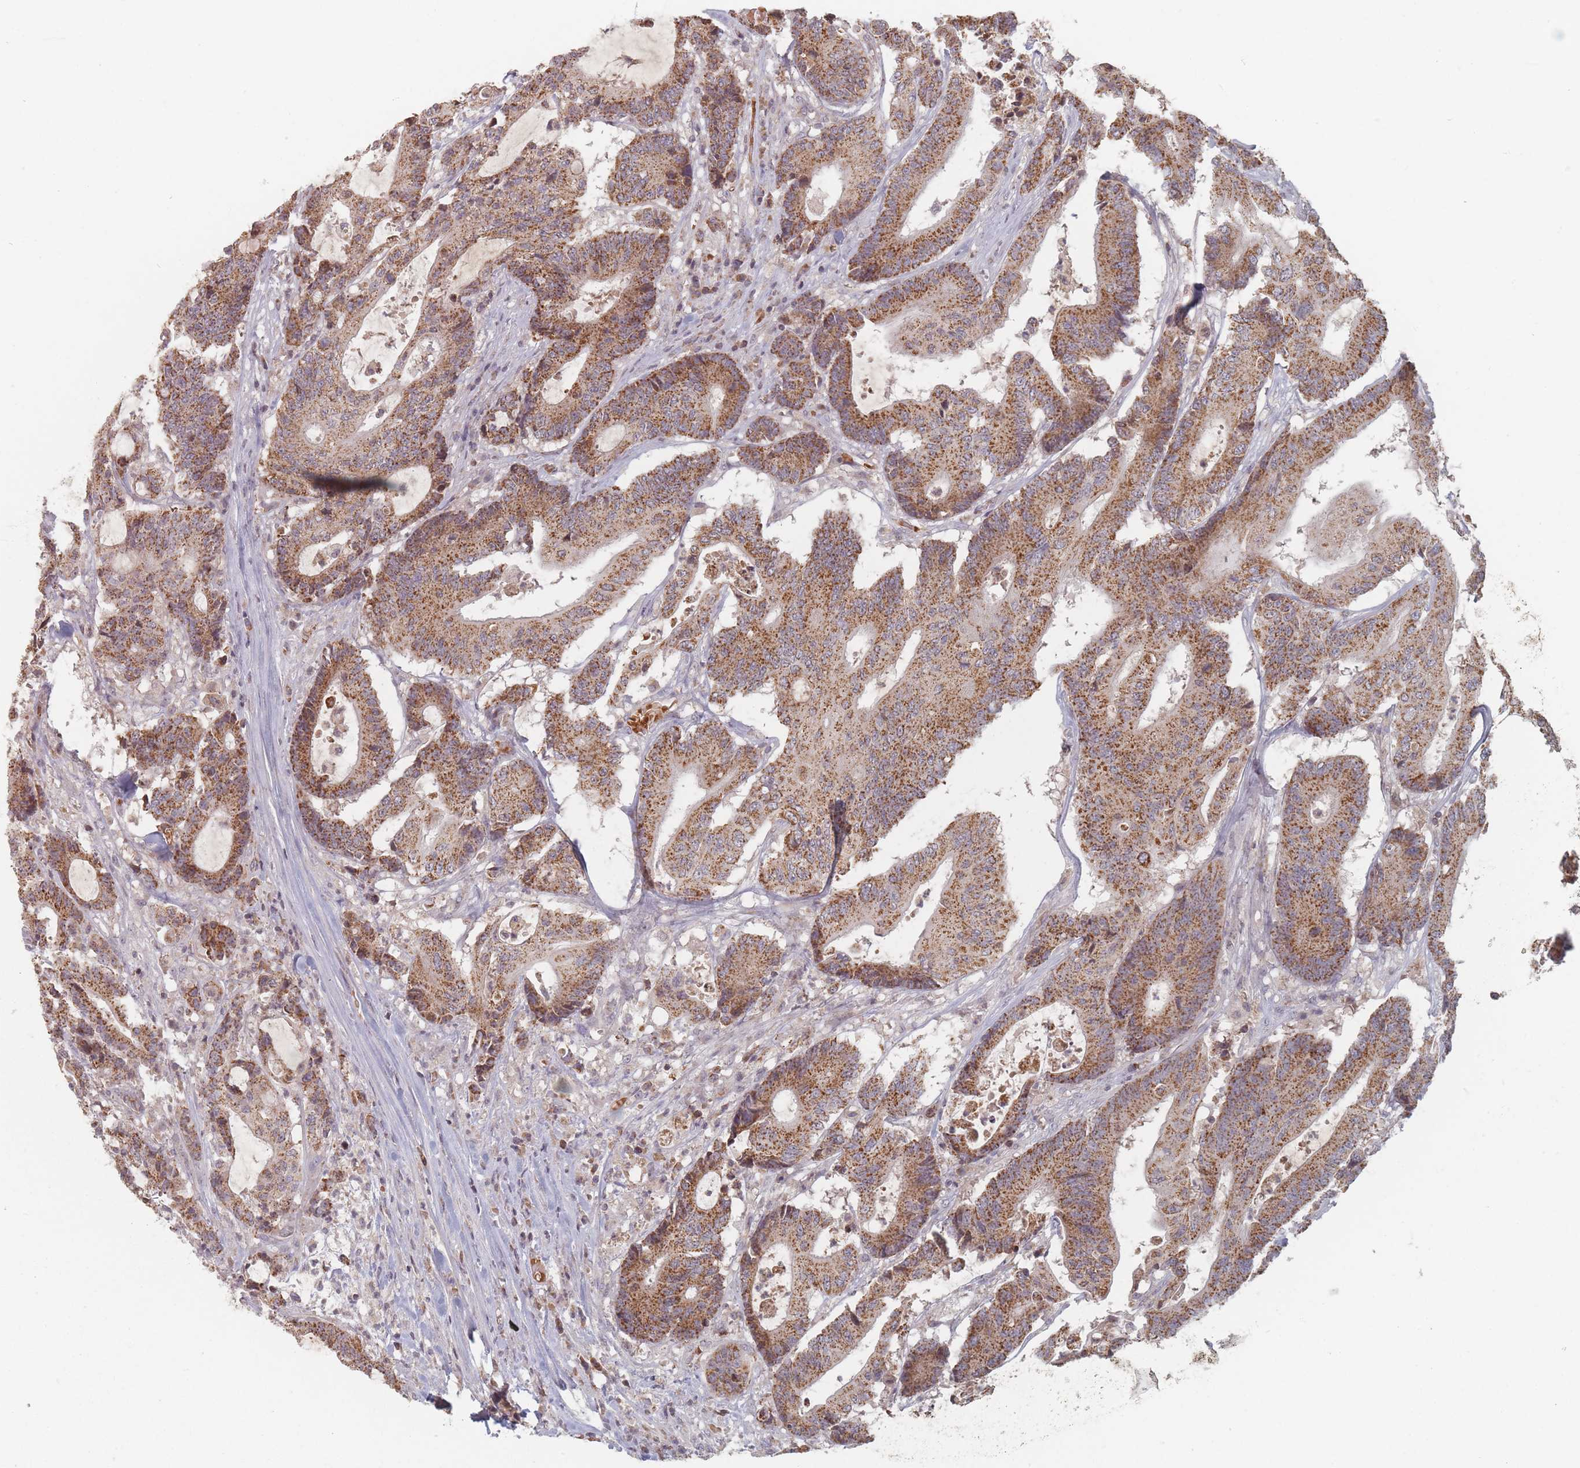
{"staining": {"intensity": "moderate", "quantity": ">75%", "location": "cytoplasmic/membranous"}, "tissue": "colorectal cancer", "cell_type": "Tumor cells", "image_type": "cancer", "snomed": [{"axis": "morphology", "description": "Adenocarcinoma, NOS"}, {"axis": "topography", "description": "Colon"}], "caption": "Protein expression analysis of human colorectal adenocarcinoma reveals moderate cytoplasmic/membranous positivity in approximately >75% of tumor cells. Immunohistochemistry stains the protein in brown and the nuclei are stained blue.", "gene": "OR2M4", "patient": {"sex": "female", "age": 84}}